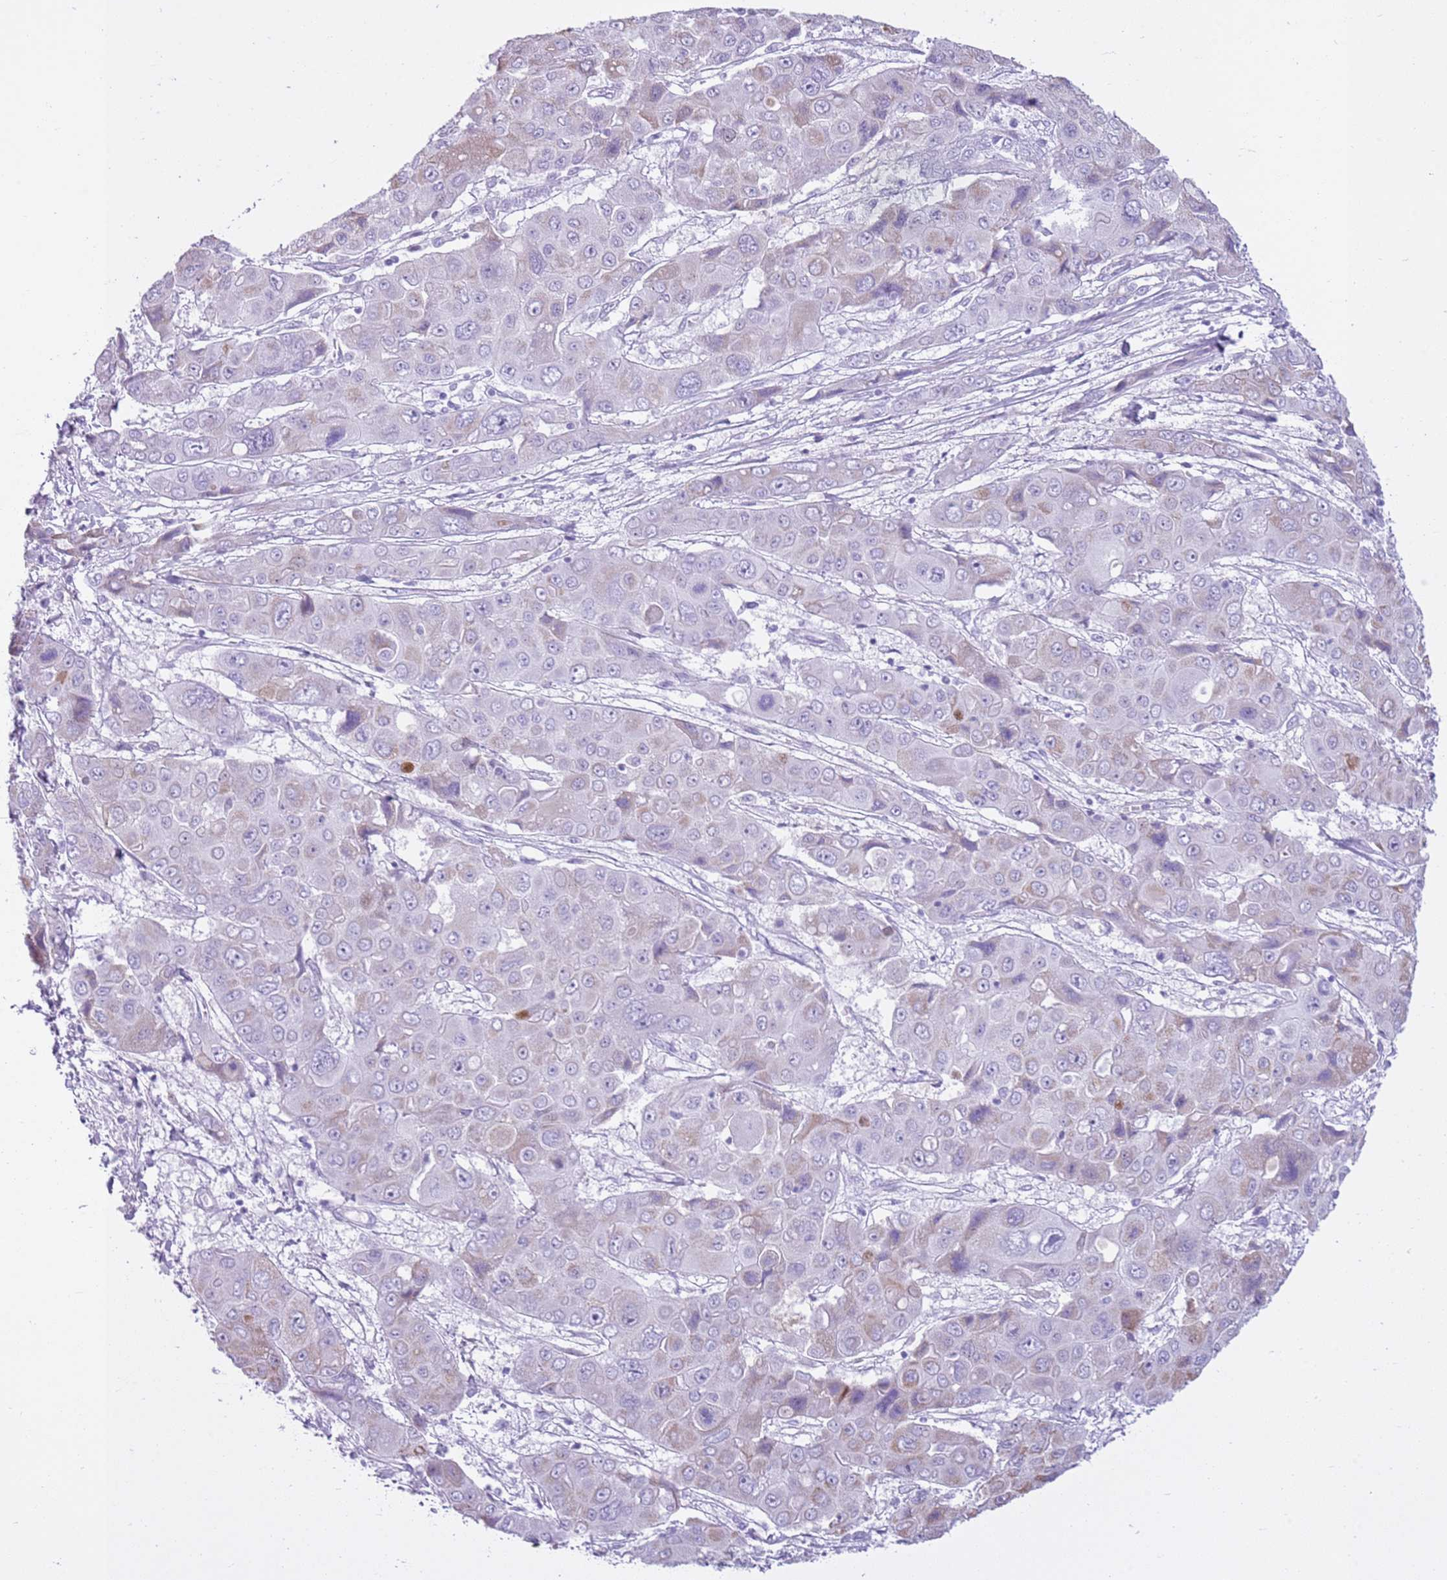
{"staining": {"intensity": "weak", "quantity": "<25%", "location": "cytoplasmic/membranous"}, "tissue": "liver cancer", "cell_type": "Tumor cells", "image_type": "cancer", "snomed": [{"axis": "morphology", "description": "Cholangiocarcinoma"}, {"axis": "topography", "description": "Liver"}], "caption": "Immunohistochemistry image of human liver cancer (cholangiocarcinoma) stained for a protein (brown), which exhibits no positivity in tumor cells.", "gene": "CD177", "patient": {"sex": "male", "age": 67}}